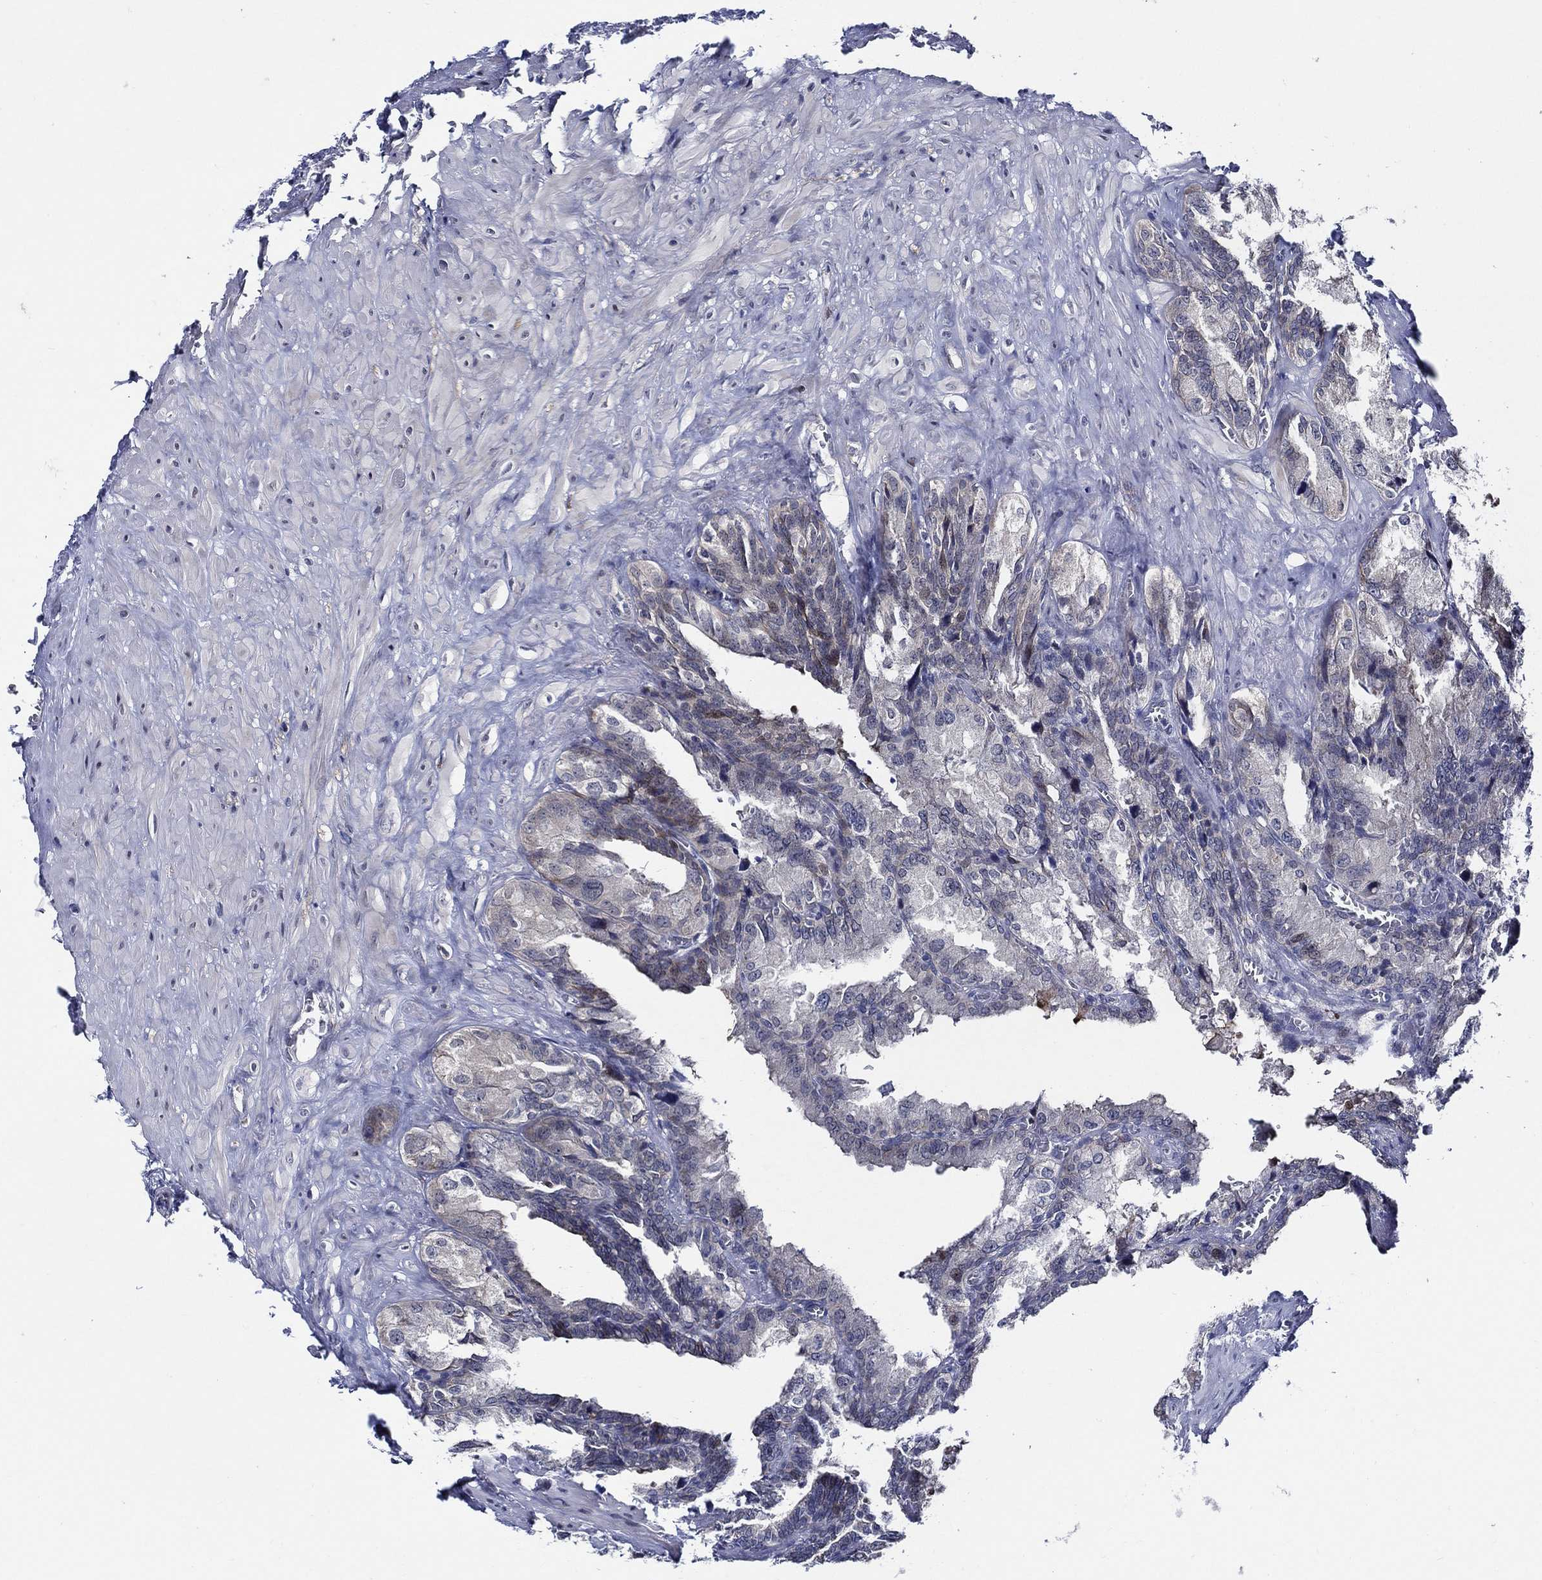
{"staining": {"intensity": "negative", "quantity": "none", "location": "none"}, "tissue": "seminal vesicle", "cell_type": "Glandular cells", "image_type": "normal", "snomed": [{"axis": "morphology", "description": "Normal tissue, NOS"}, {"axis": "topography", "description": "Seminal veicle"}], "caption": "Glandular cells are negative for protein expression in normal human seminal vesicle. (Brightfield microscopy of DAB immunohistochemistry (IHC) at high magnification).", "gene": "C8orf48", "patient": {"sex": "male", "age": 72}}